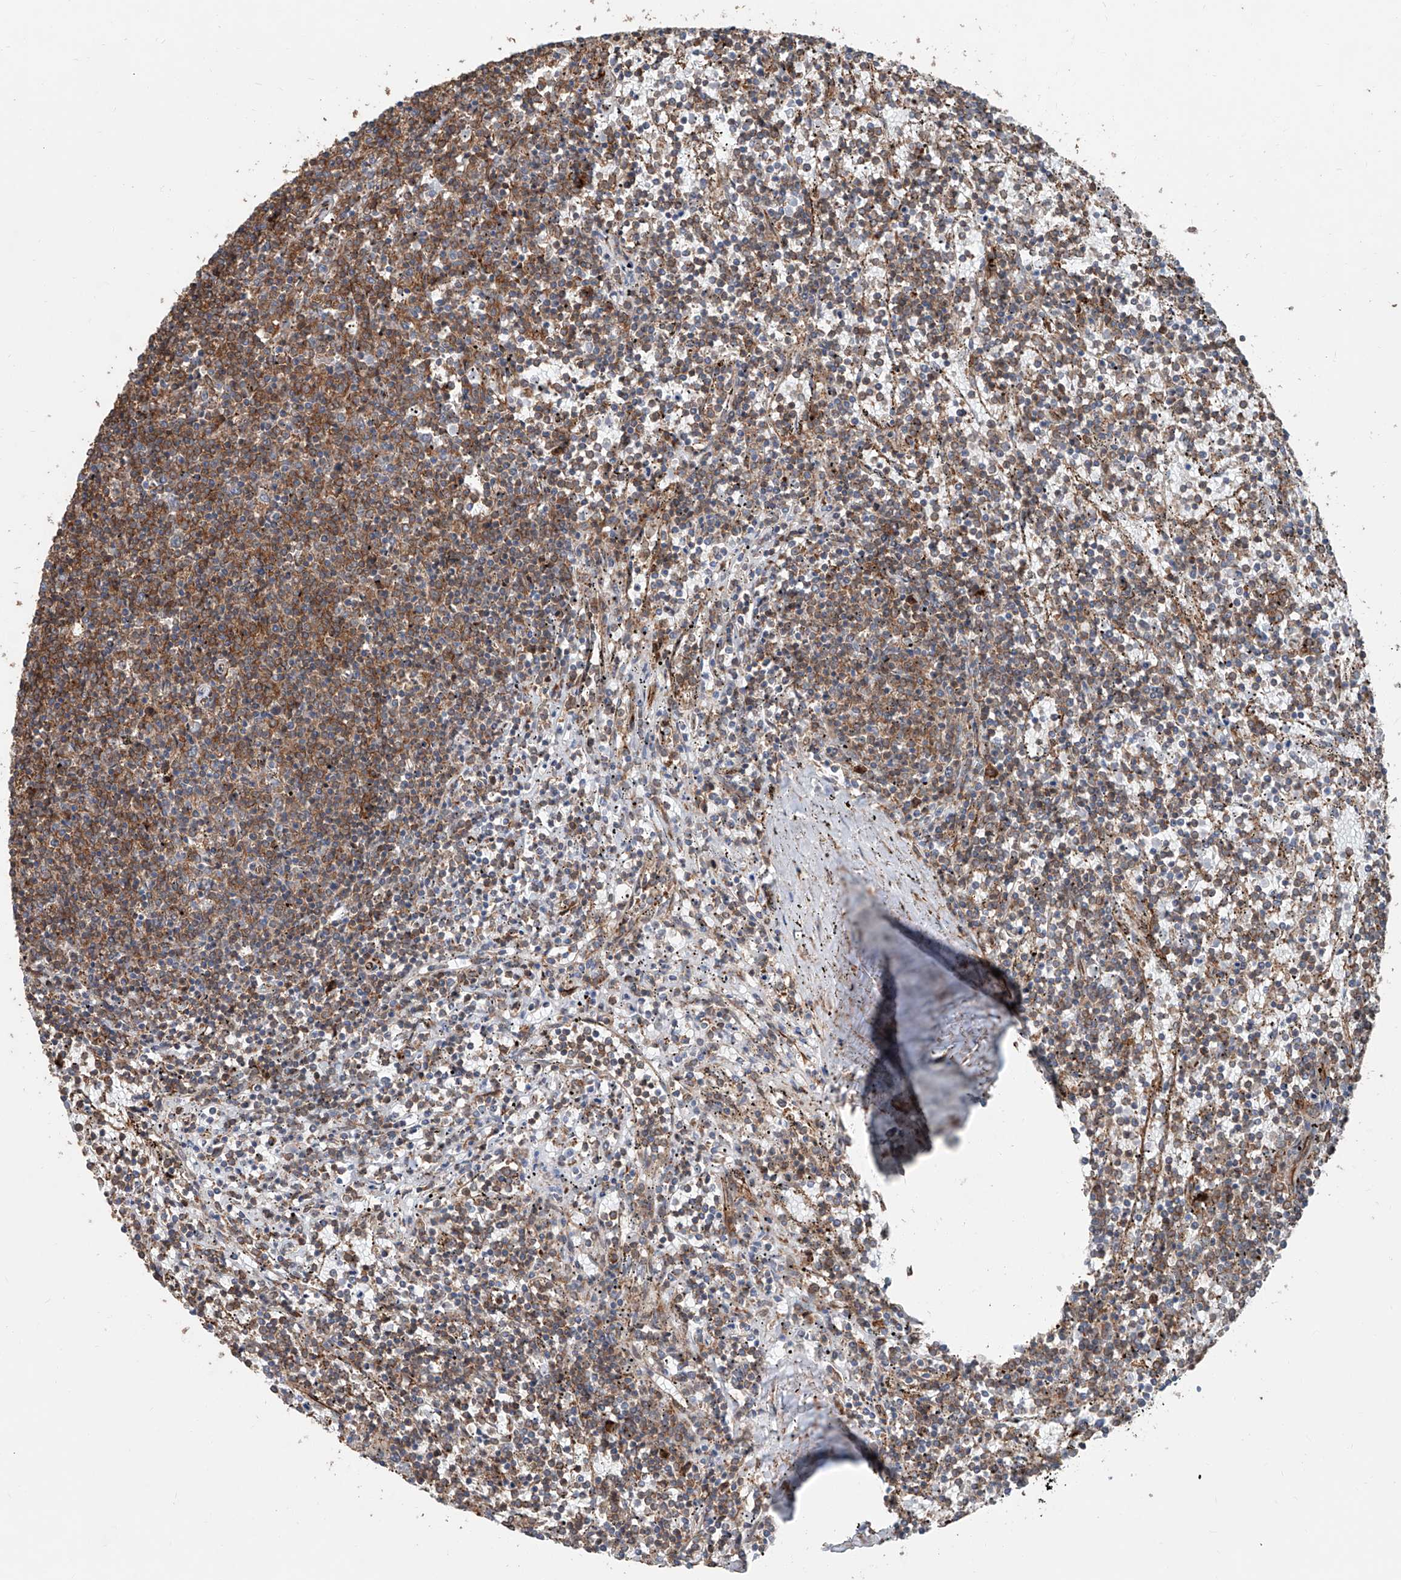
{"staining": {"intensity": "weak", "quantity": "25%-75%", "location": "cytoplasmic/membranous"}, "tissue": "lymphoma", "cell_type": "Tumor cells", "image_type": "cancer", "snomed": [{"axis": "morphology", "description": "Malignant lymphoma, non-Hodgkin's type, Low grade"}, {"axis": "topography", "description": "Spleen"}], "caption": "Immunohistochemical staining of low-grade malignant lymphoma, non-Hodgkin's type demonstrates low levels of weak cytoplasmic/membranous positivity in approximately 25%-75% of tumor cells.", "gene": "SDE2", "patient": {"sex": "female", "age": 50}}